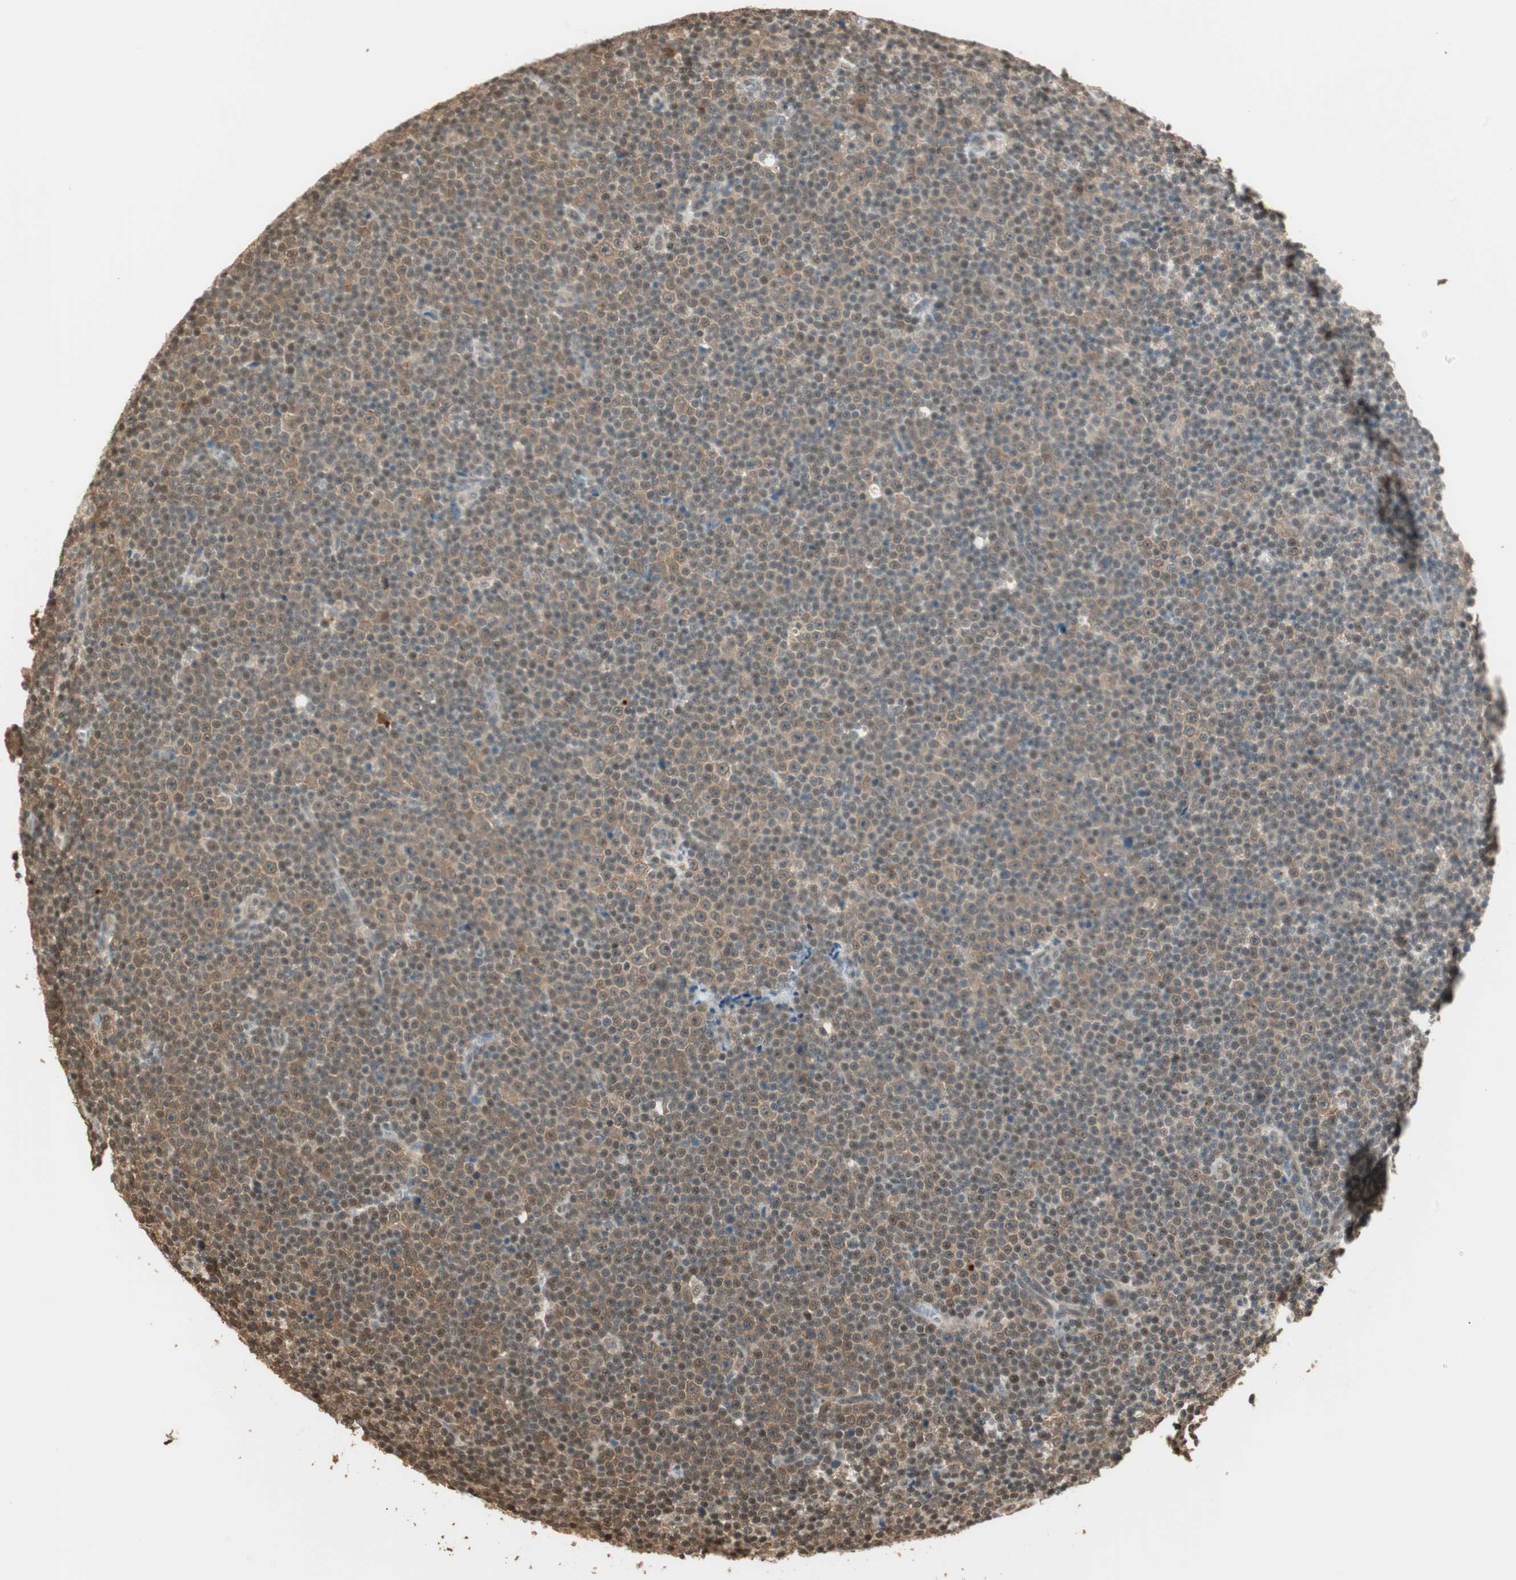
{"staining": {"intensity": "moderate", "quantity": ">75%", "location": "cytoplasmic/membranous,nuclear"}, "tissue": "lymphoma", "cell_type": "Tumor cells", "image_type": "cancer", "snomed": [{"axis": "morphology", "description": "Malignant lymphoma, non-Hodgkin's type, Low grade"}, {"axis": "topography", "description": "Lymph node"}], "caption": "DAB (3,3'-diaminobenzidine) immunohistochemical staining of low-grade malignant lymphoma, non-Hodgkin's type shows moderate cytoplasmic/membranous and nuclear protein staining in approximately >75% of tumor cells.", "gene": "ZNF443", "patient": {"sex": "female", "age": 67}}